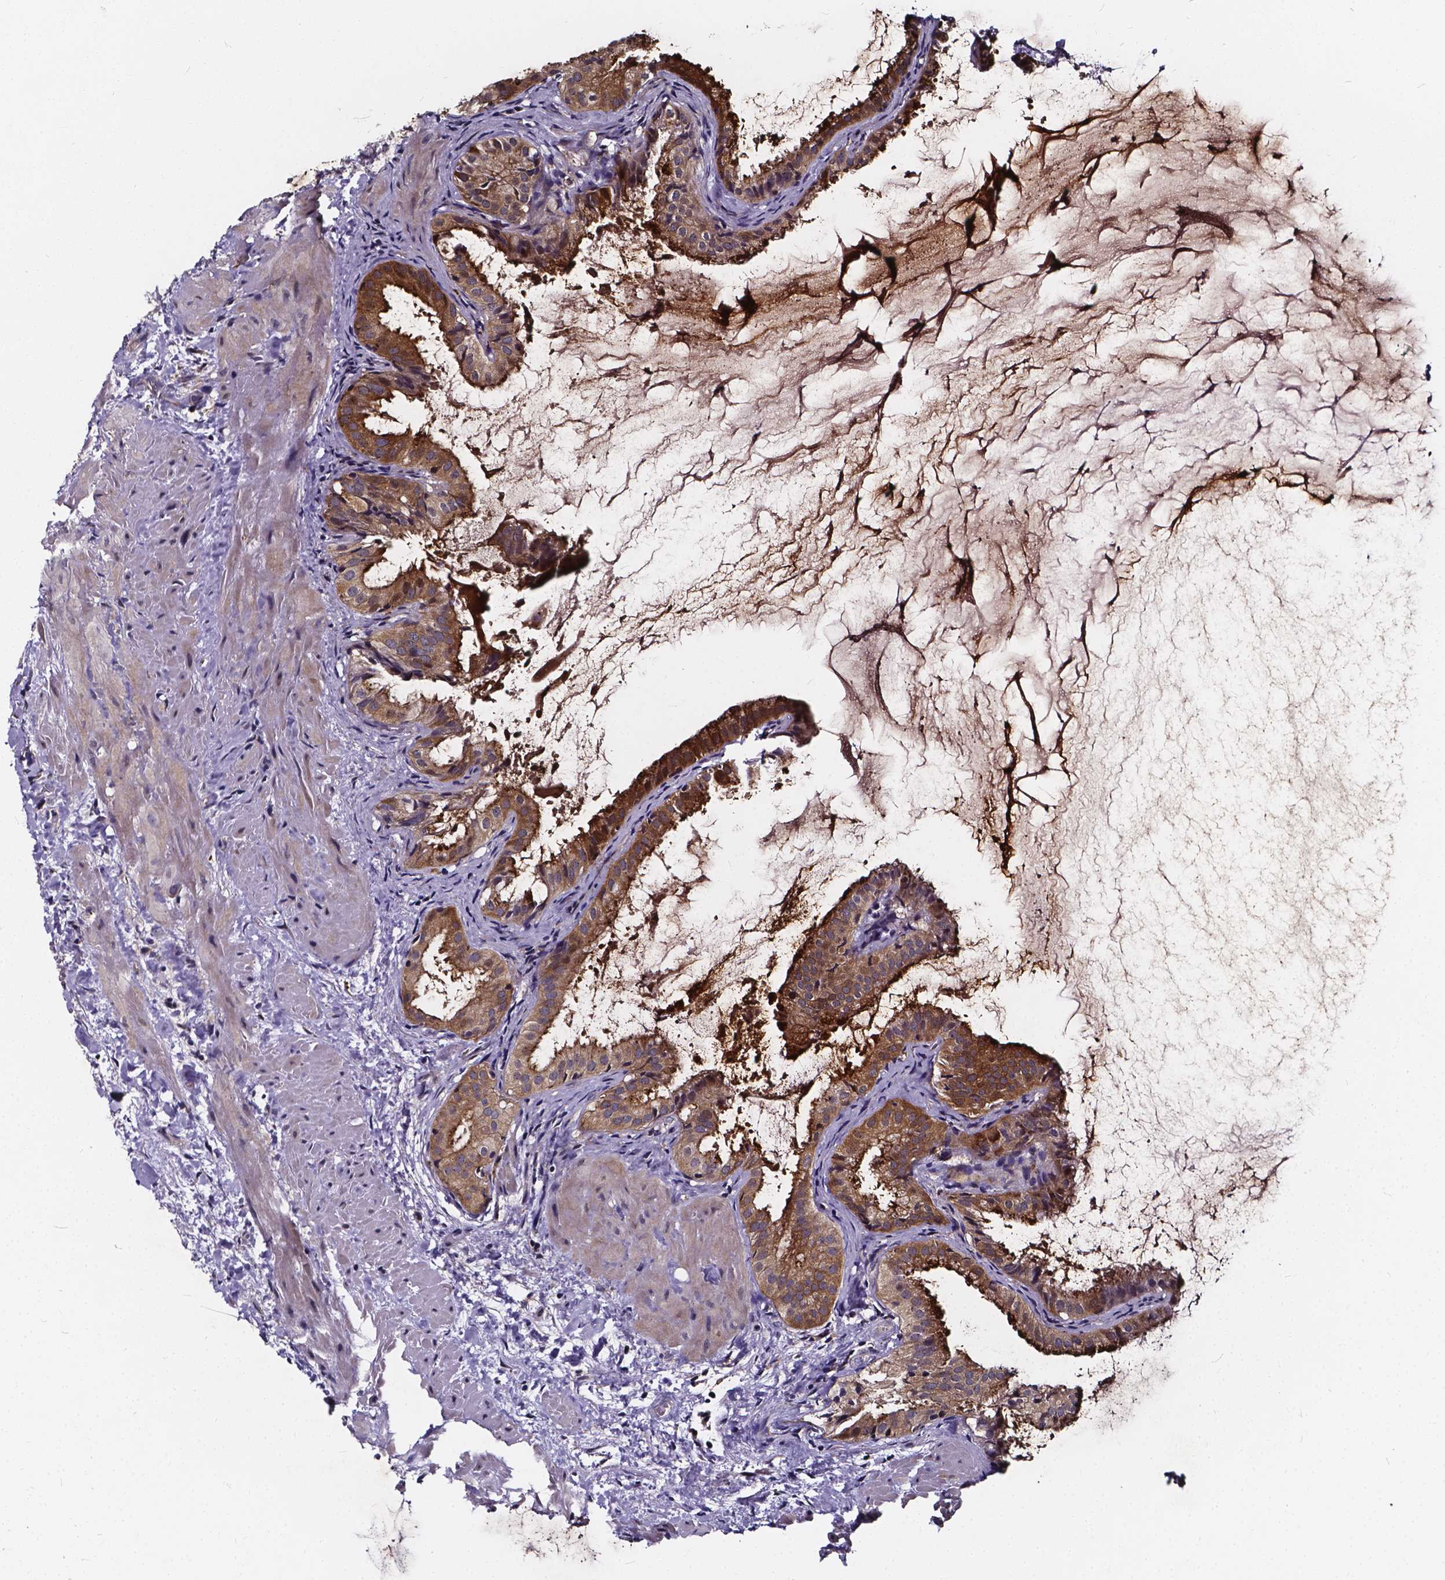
{"staining": {"intensity": "strong", "quantity": ">75%", "location": "cytoplasmic/membranous"}, "tissue": "gallbladder", "cell_type": "Glandular cells", "image_type": "normal", "snomed": [{"axis": "morphology", "description": "Normal tissue, NOS"}, {"axis": "topography", "description": "Gallbladder"}], "caption": "Strong cytoplasmic/membranous protein positivity is seen in about >75% of glandular cells in gallbladder. (DAB (3,3'-diaminobenzidine) IHC, brown staining for protein, blue staining for nuclei).", "gene": "SOWAHA", "patient": {"sex": "male", "age": 70}}